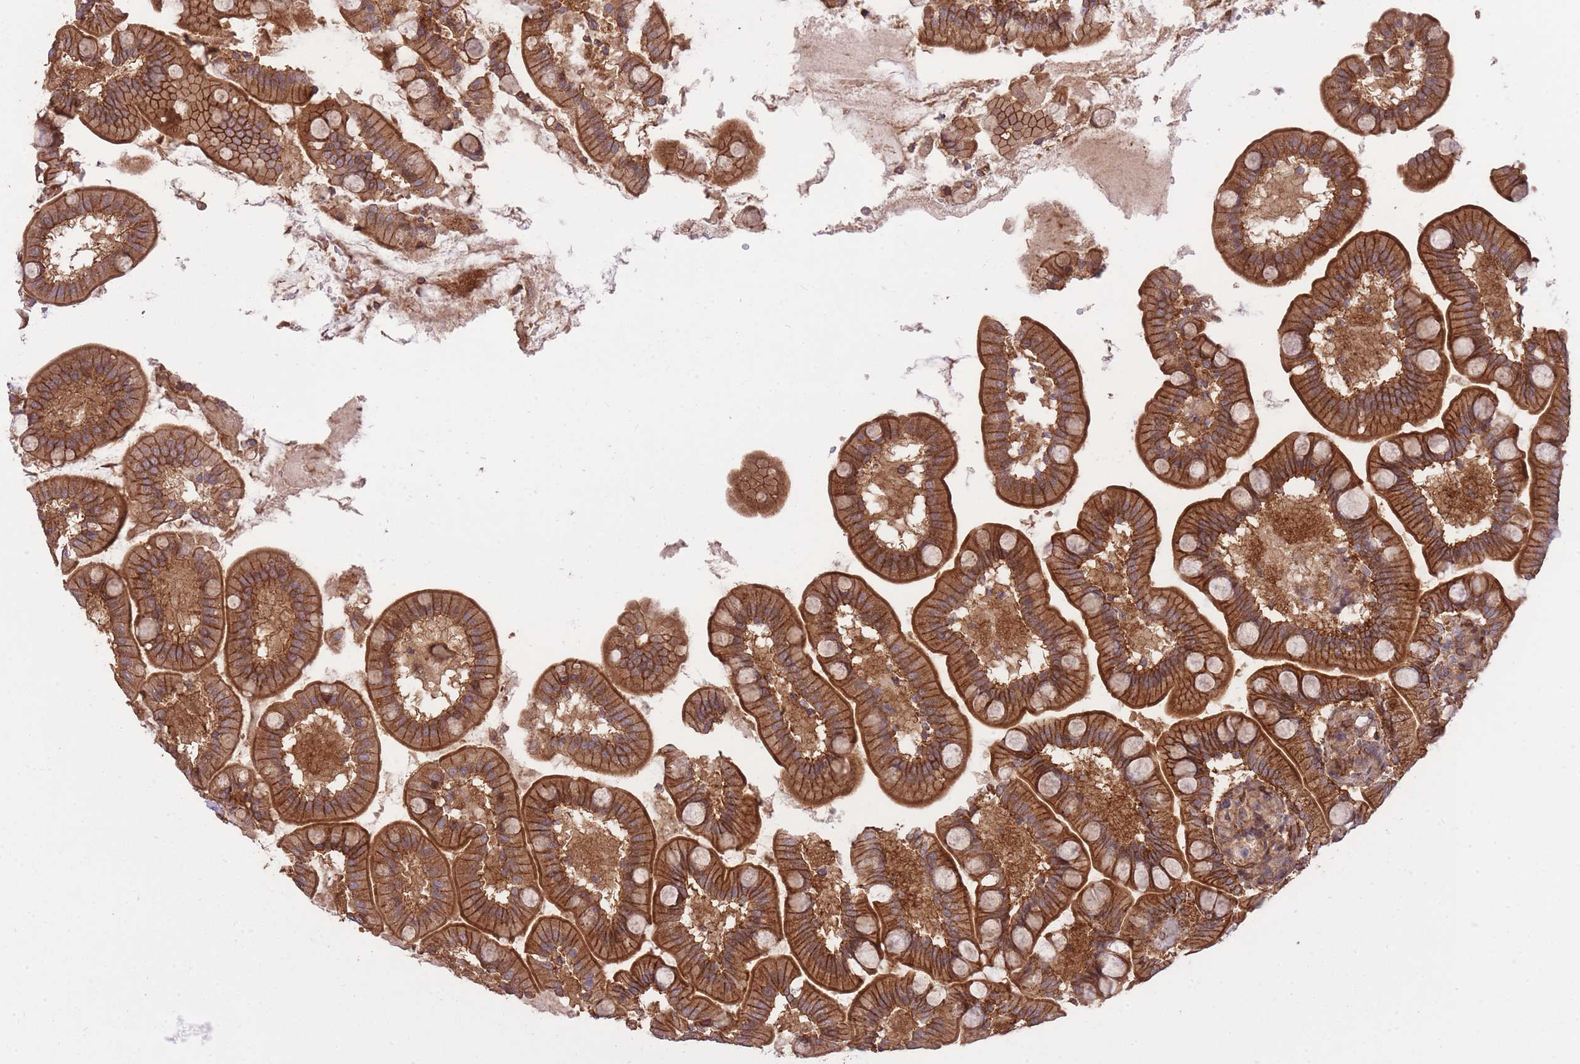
{"staining": {"intensity": "strong", "quantity": ">75%", "location": "cytoplasmic/membranous"}, "tissue": "small intestine", "cell_type": "Glandular cells", "image_type": "normal", "snomed": [{"axis": "morphology", "description": "Normal tissue, NOS"}, {"axis": "topography", "description": "Small intestine"}], "caption": "Normal small intestine reveals strong cytoplasmic/membranous expression in approximately >75% of glandular cells, visualized by immunohistochemistry.", "gene": "PLD1", "patient": {"sex": "female", "age": 64}}